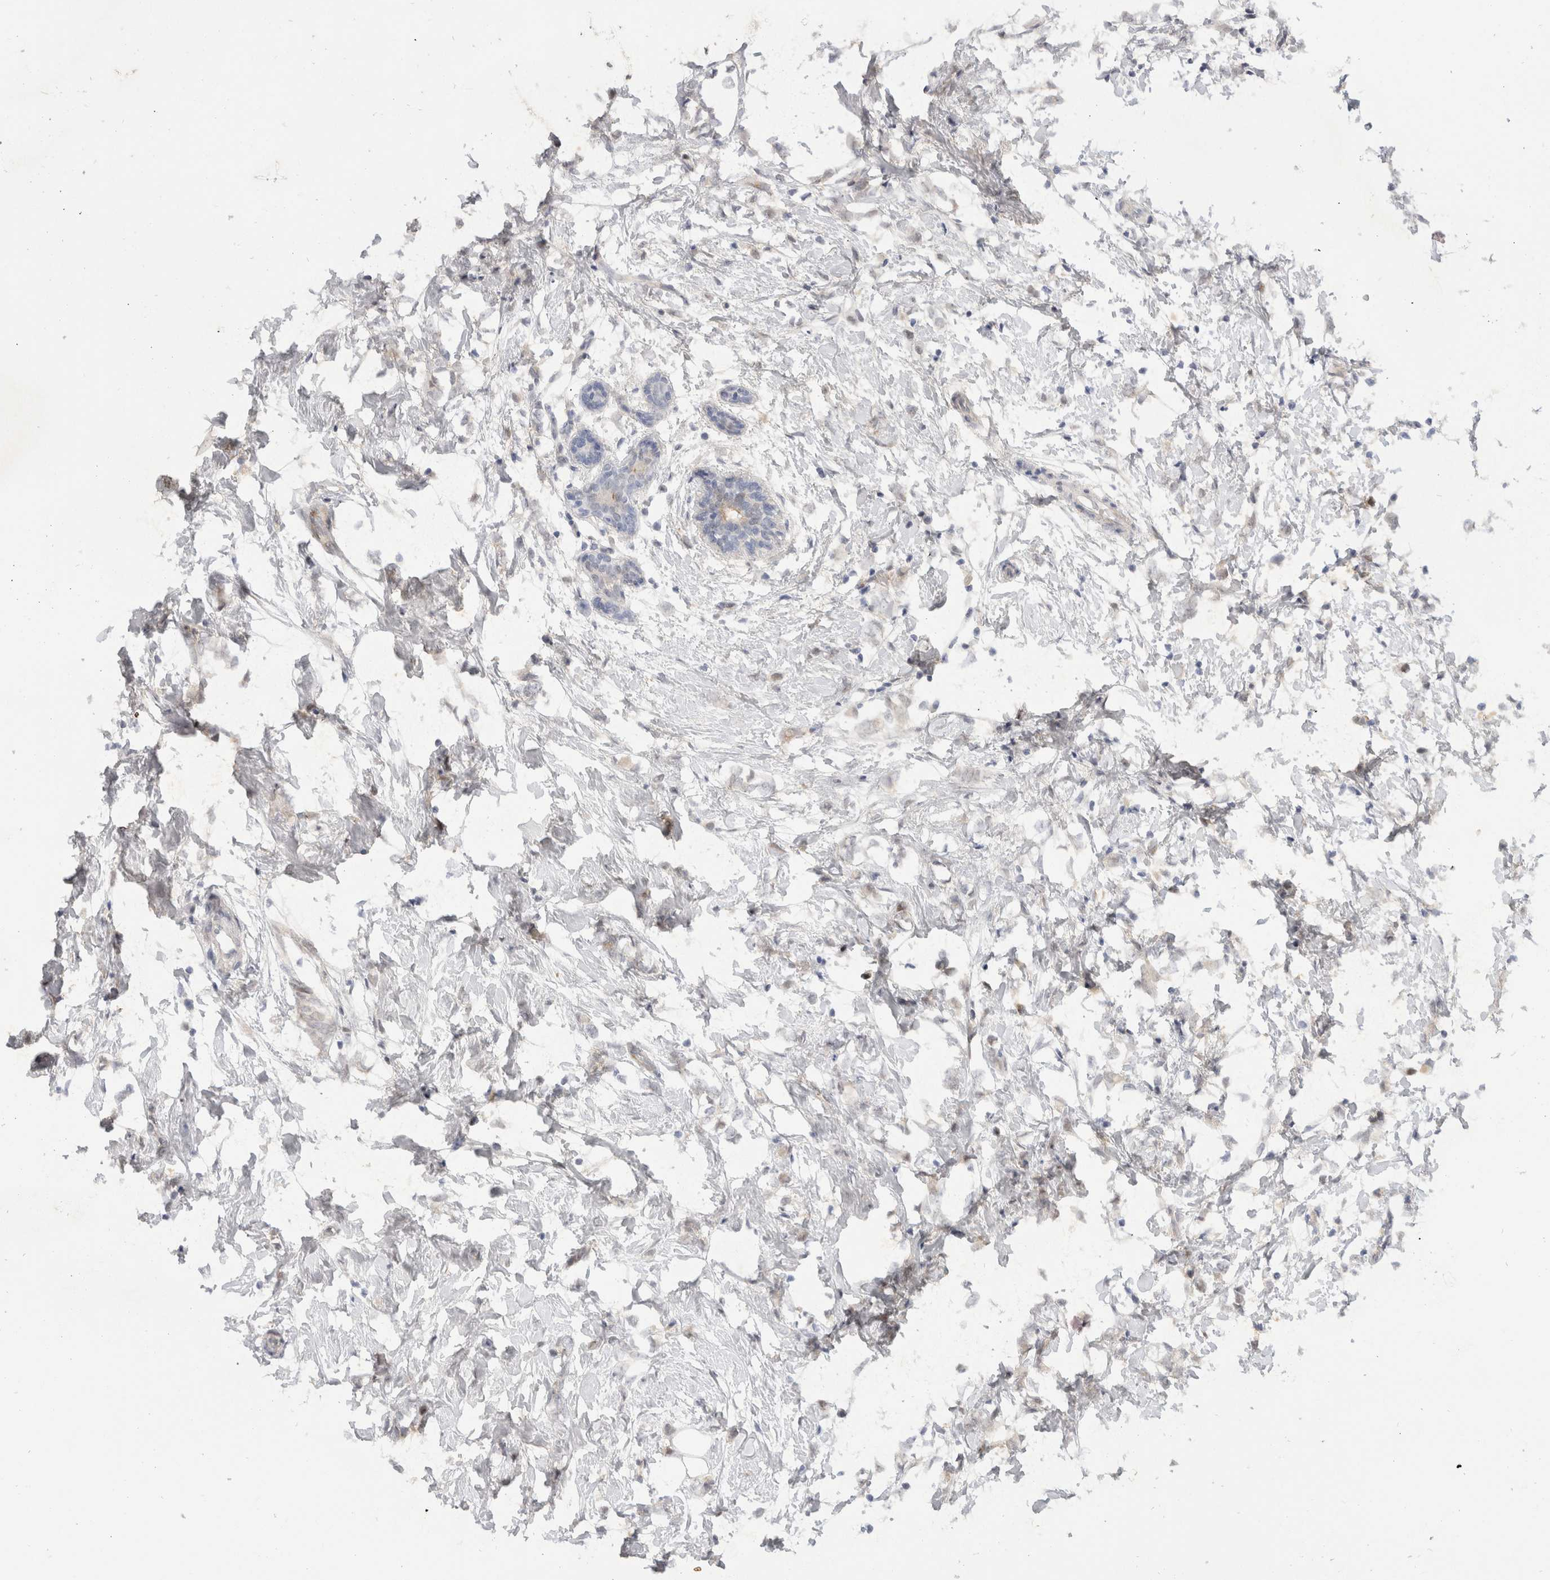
{"staining": {"intensity": "negative", "quantity": "none", "location": "none"}, "tissue": "breast cancer", "cell_type": "Tumor cells", "image_type": "cancer", "snomed": [{"axis": "morphology", "description": "Normal tissue, NOS"}, {"axis": "morphology", "description": "Lobular carcinoma"}, {"axis": "topography", "description": "Breast"}], "caption": "DAB (3,3'-diaminobenzidine) immunohistochemical staining of breast cancer displays no significant positivity in tumor cells. Nuclei are stained in blue.", "gene": "TOM1L2", "patient": {"sex": "female", "age": 47}}